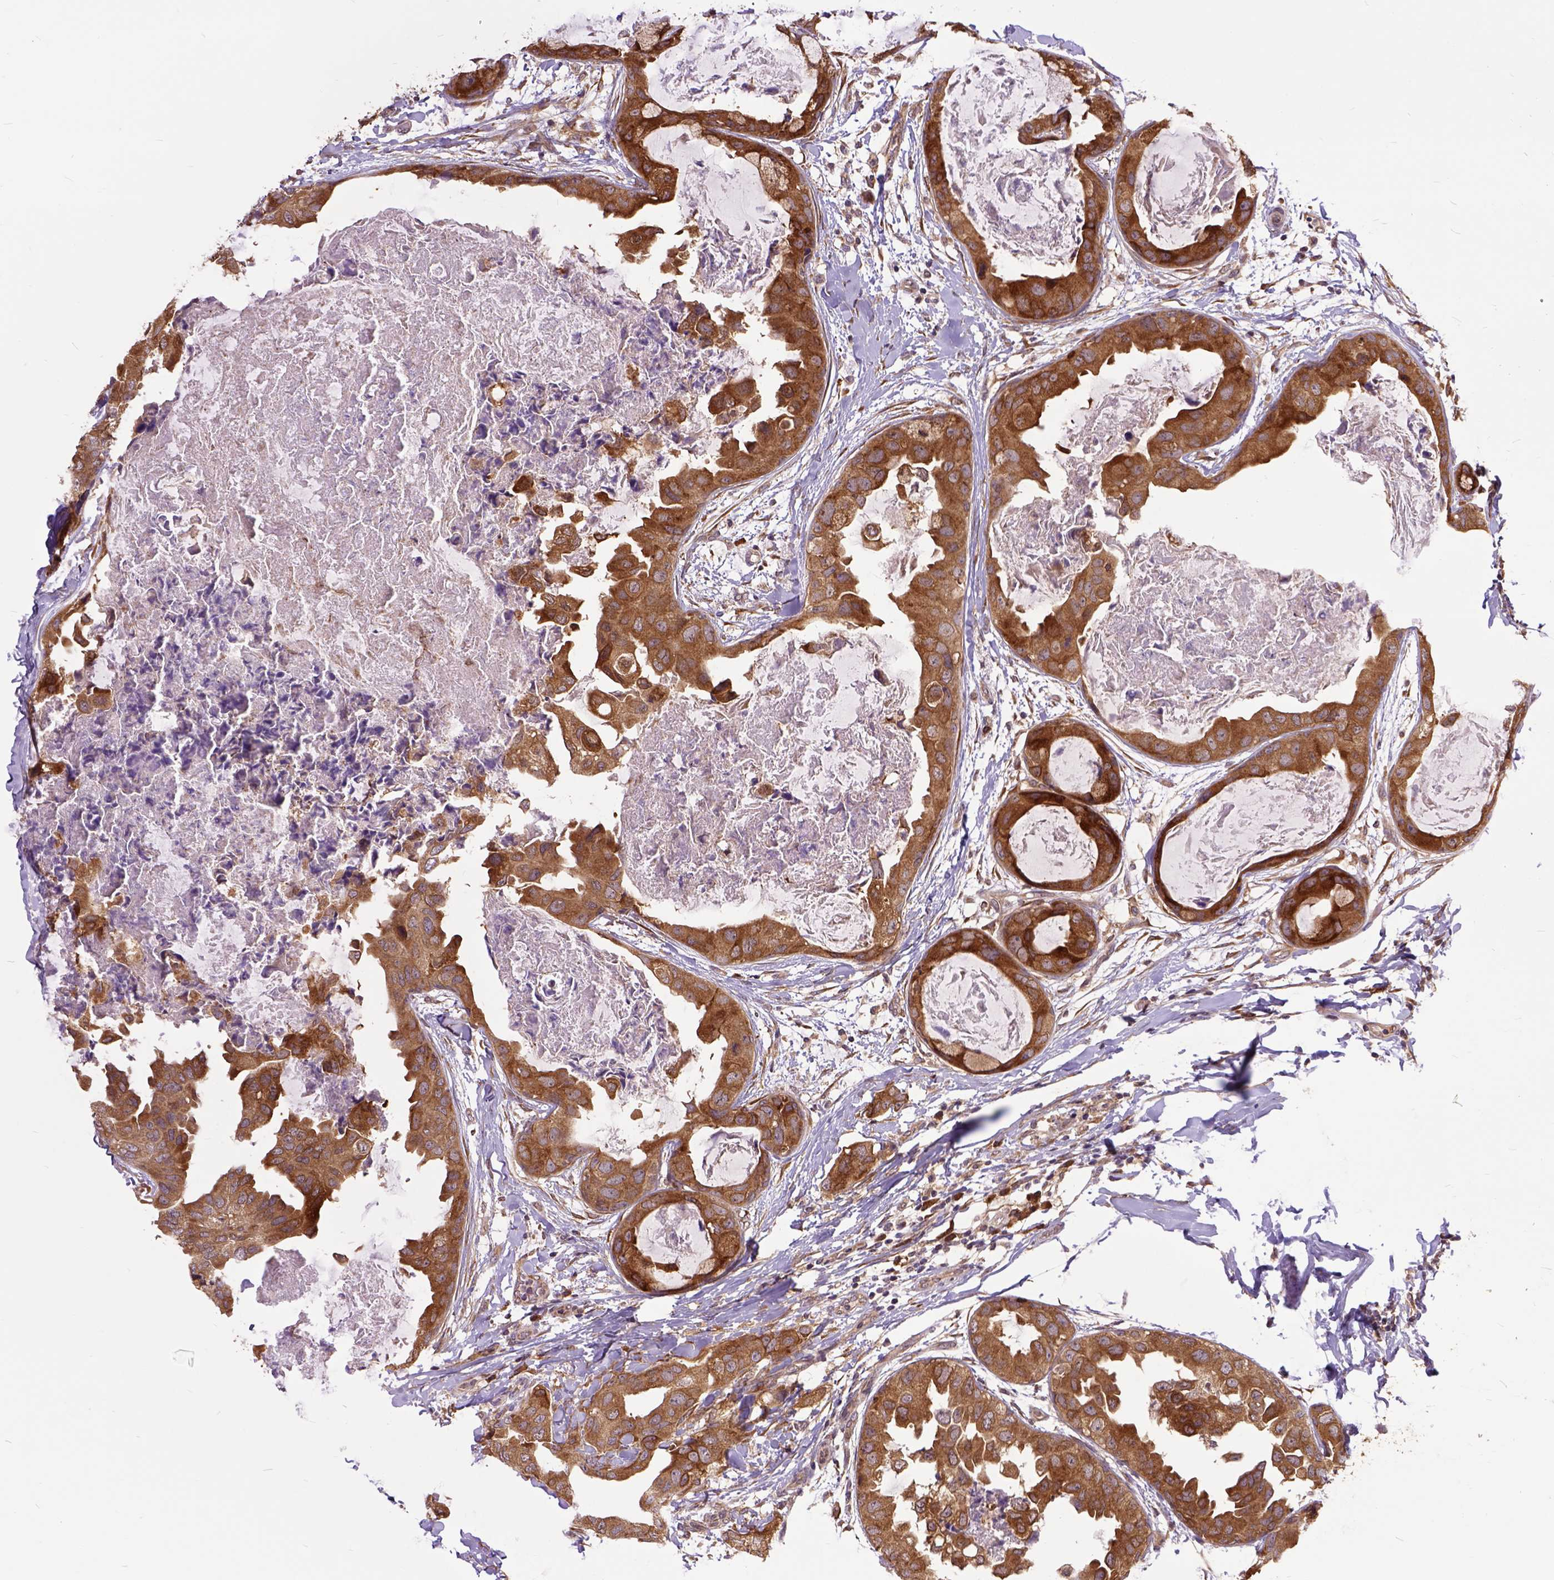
{"staining": {"intensity": "moderate", "quantity": ">75%", "location": "cytoplasmic/membranous"}, "tissue": "breast cancer", "cell_type": "Tumor cells", "image_type": "cancer", "snomed": [{"axis": "morphology", "description": "Normal tissue, NOS"}, {"axis": "morphology", "description": "Duct carcinoma"}, {"axis": "topography", "description": "Breast"}], "caption": "DAB (3,3'-diaminobenzidine) immunohistochemical staining of breast cancer demonstrates moderate cytoplasmic/membranous protein expression in about >75% of tumor cells.", "gene": "ARL1", "patient": {"sex": "female", "age": 40}}